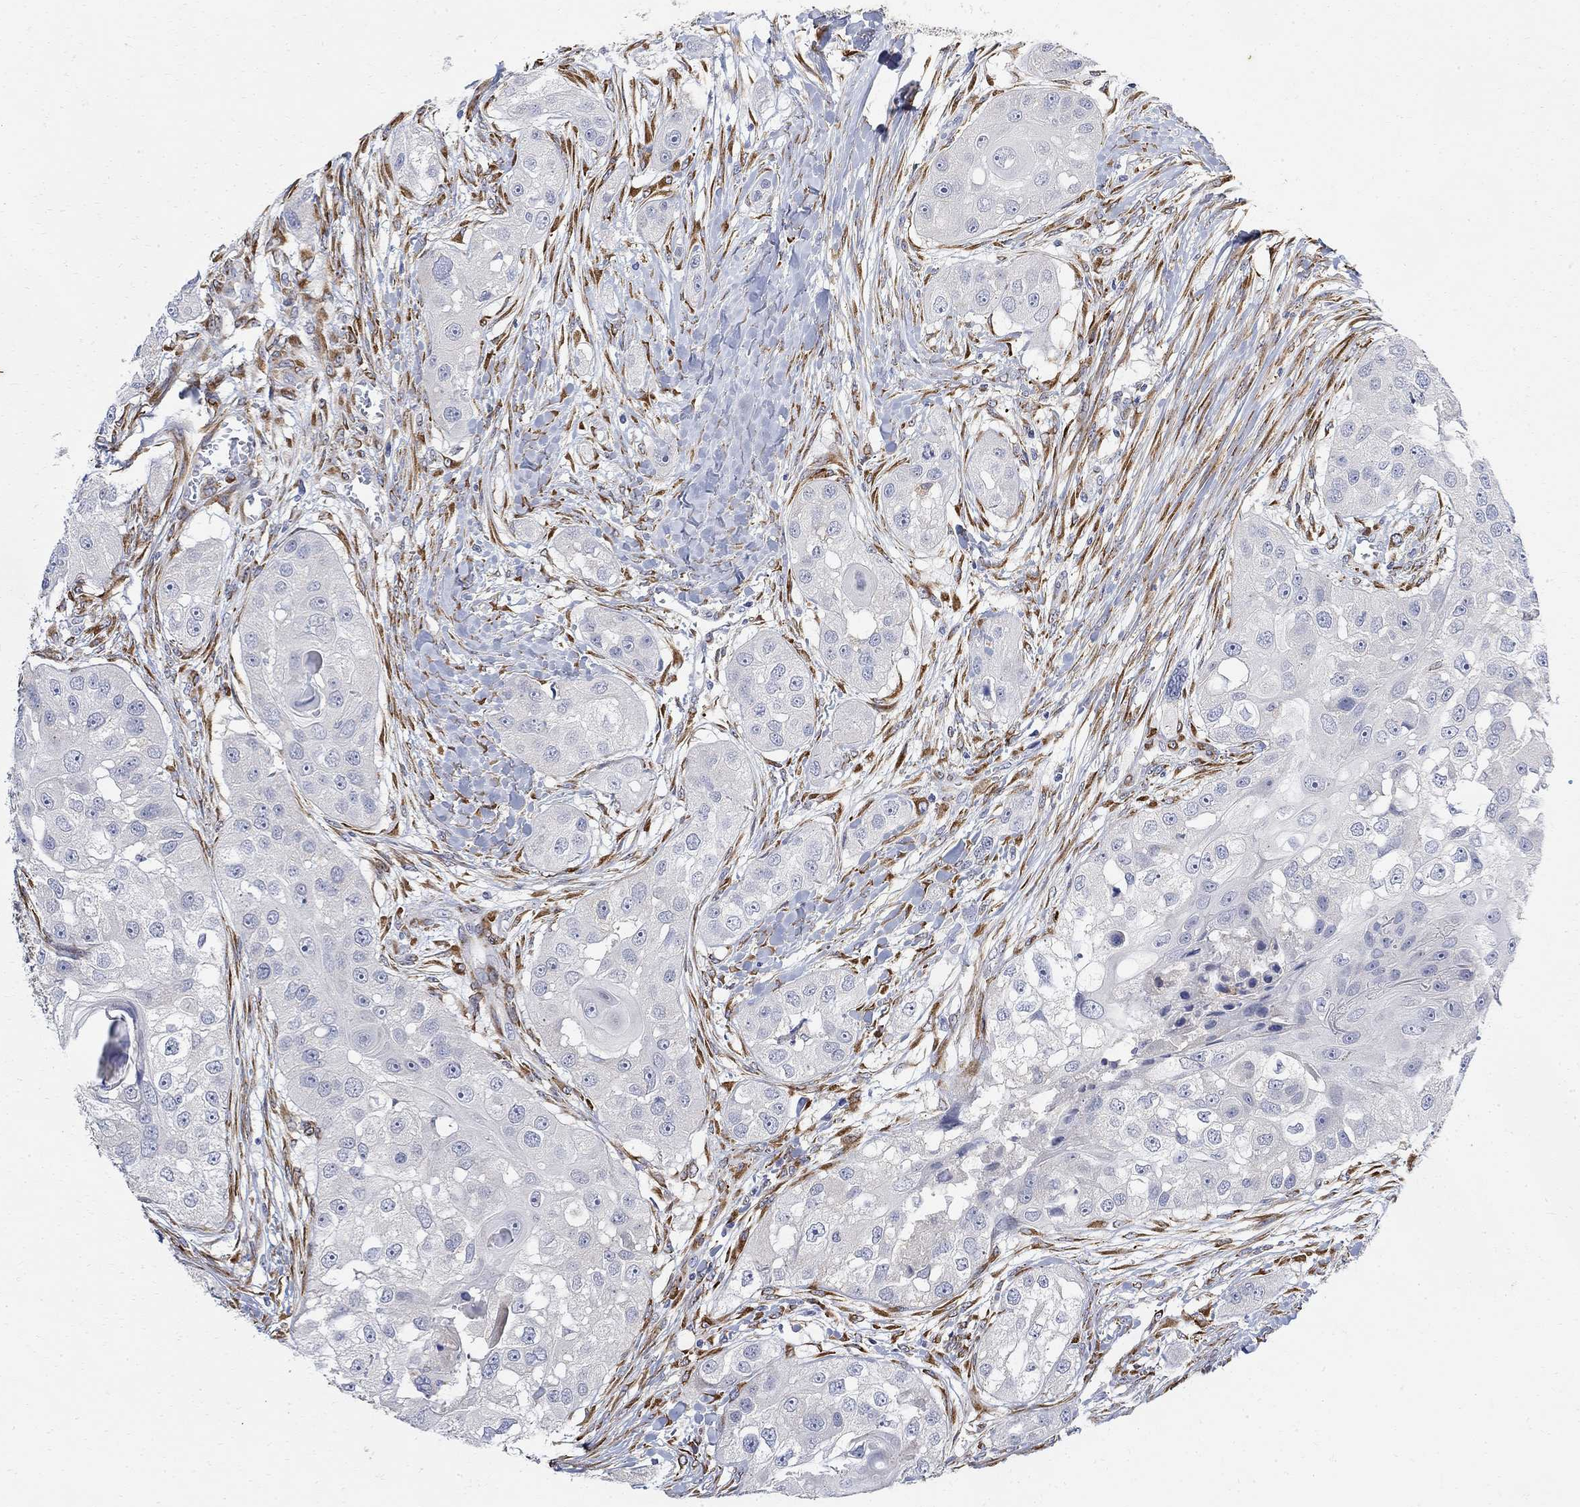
{"staining": {"intensity": "negative", "quantity": "none", "location": "none"}, "tissue": "head and neck cancer", "cell_type": "Tumor cells", "image_type": "cancer", "snomed": [{"axis": "morphology", "description": "Normal tissue, NOS"}, {"axis": "morphology", "description": "Squamous cell carcinoma, NOS"}, {"axis": "topography", "description": "Skeletal muscle"}, {"axis": "topography", "description": "Head-Neck"}], "caption": "A high-resolution histopathology image shows IHC staining of head and neck cancer (squamous cell carcinoma), which displays no significant staining in tumor cells. (DAB immunohistochemistry, high magnification).", "gene": "FNDC5", "patient": {"sex": "male", "age": 51}}